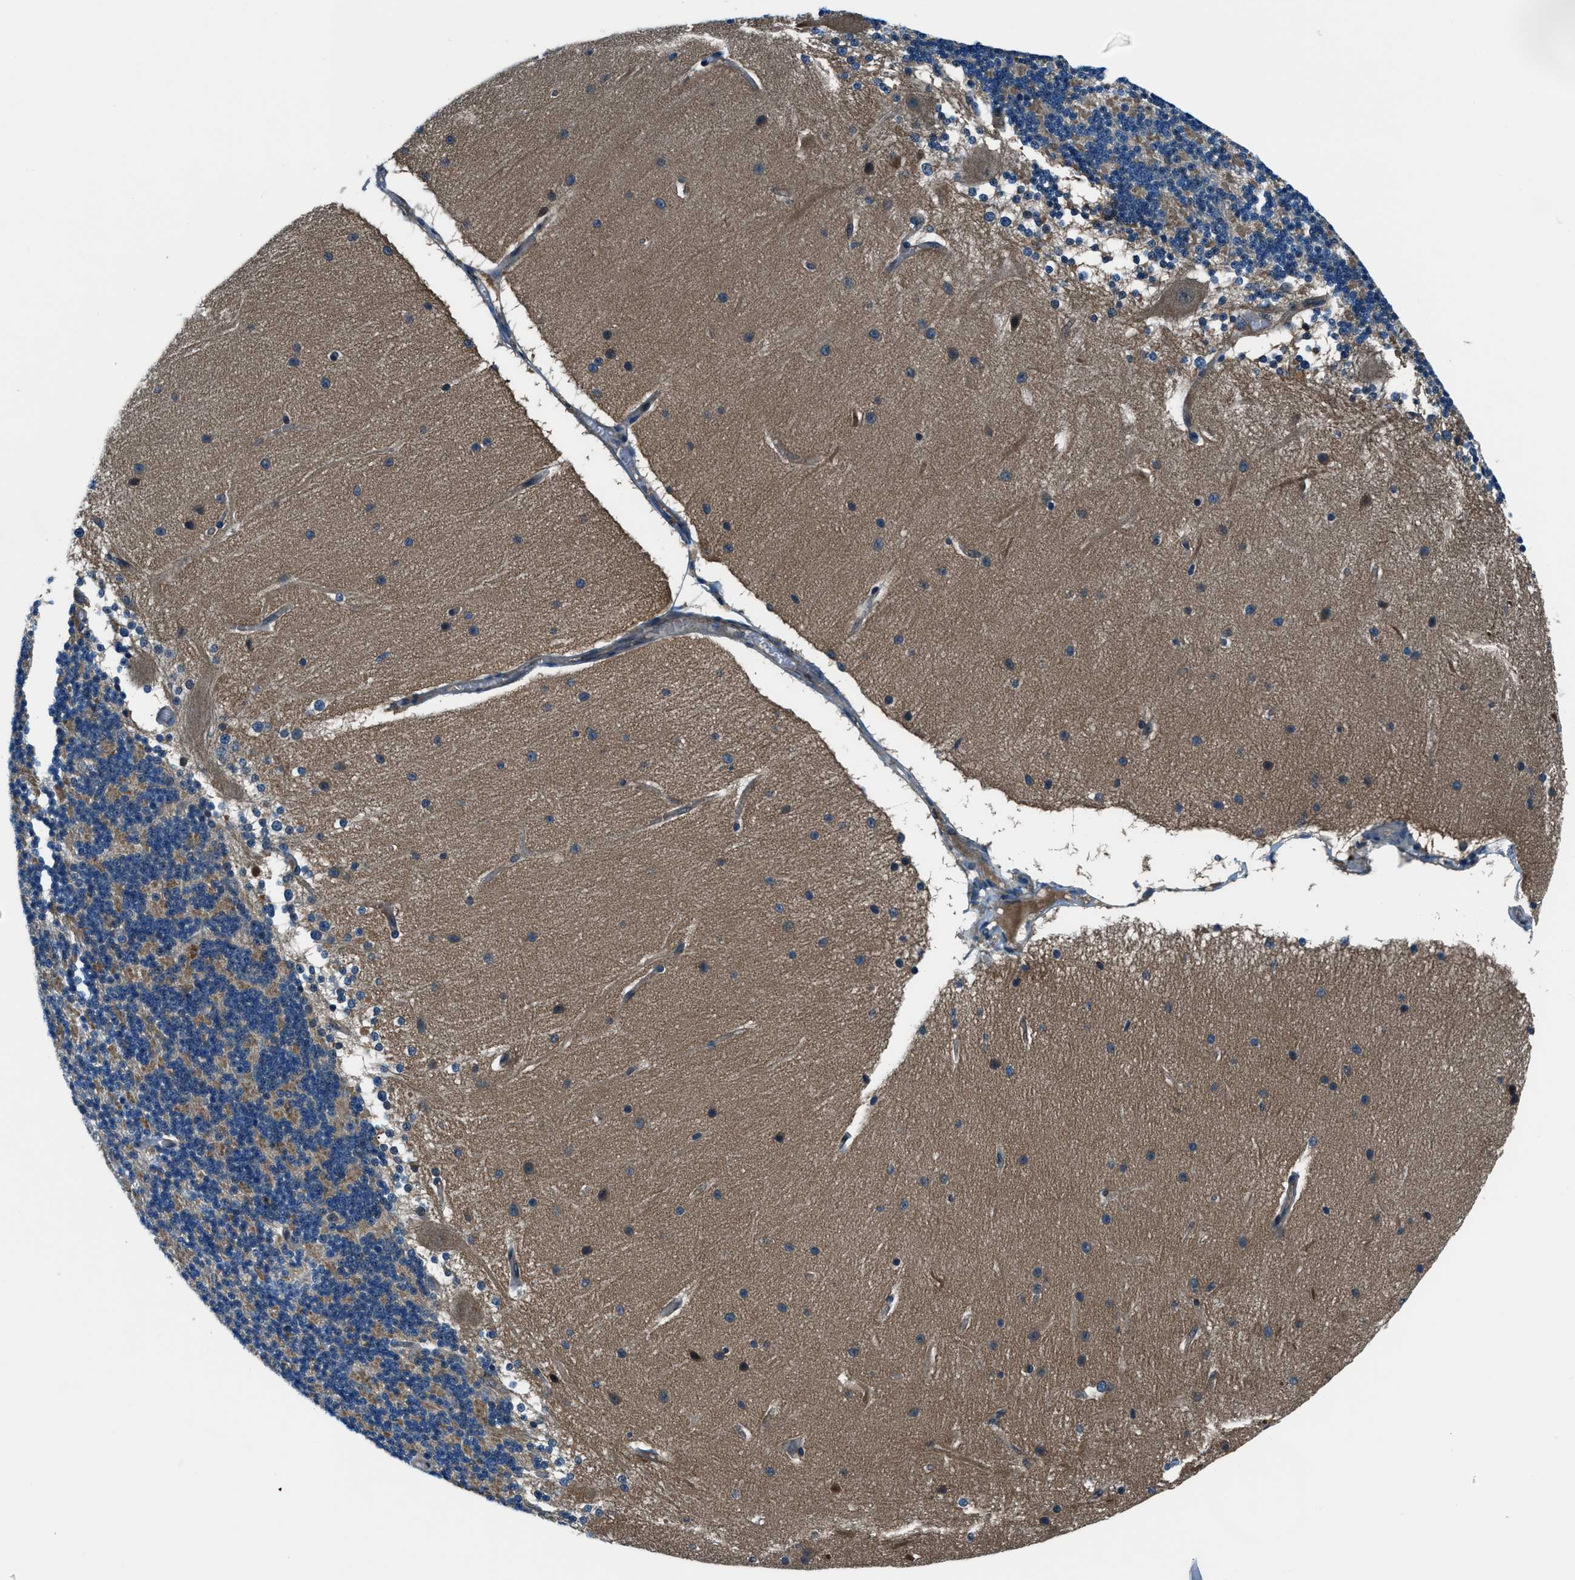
{"staining": {"intensity": "moderate", "quantity": "<25%", "location": "cytoplasmic/membranous"}, "tissue": "cerebellum", "cell_type": "Cells in granular layer", "image_type": "normal", "snomed": [{"axis": "morphology", "description": "Normal tissue, NOS"}, {"axis": "topography", "description": "Cerebellum"}], "caption": "Human cerebellum stained for a protein (brown) shows moderate cytoplasmic/membranous positive expression in approximately <25% of cells in granular layer.", "gene": "HEBP2", "patient": {"sex": "female", "age": 54}}